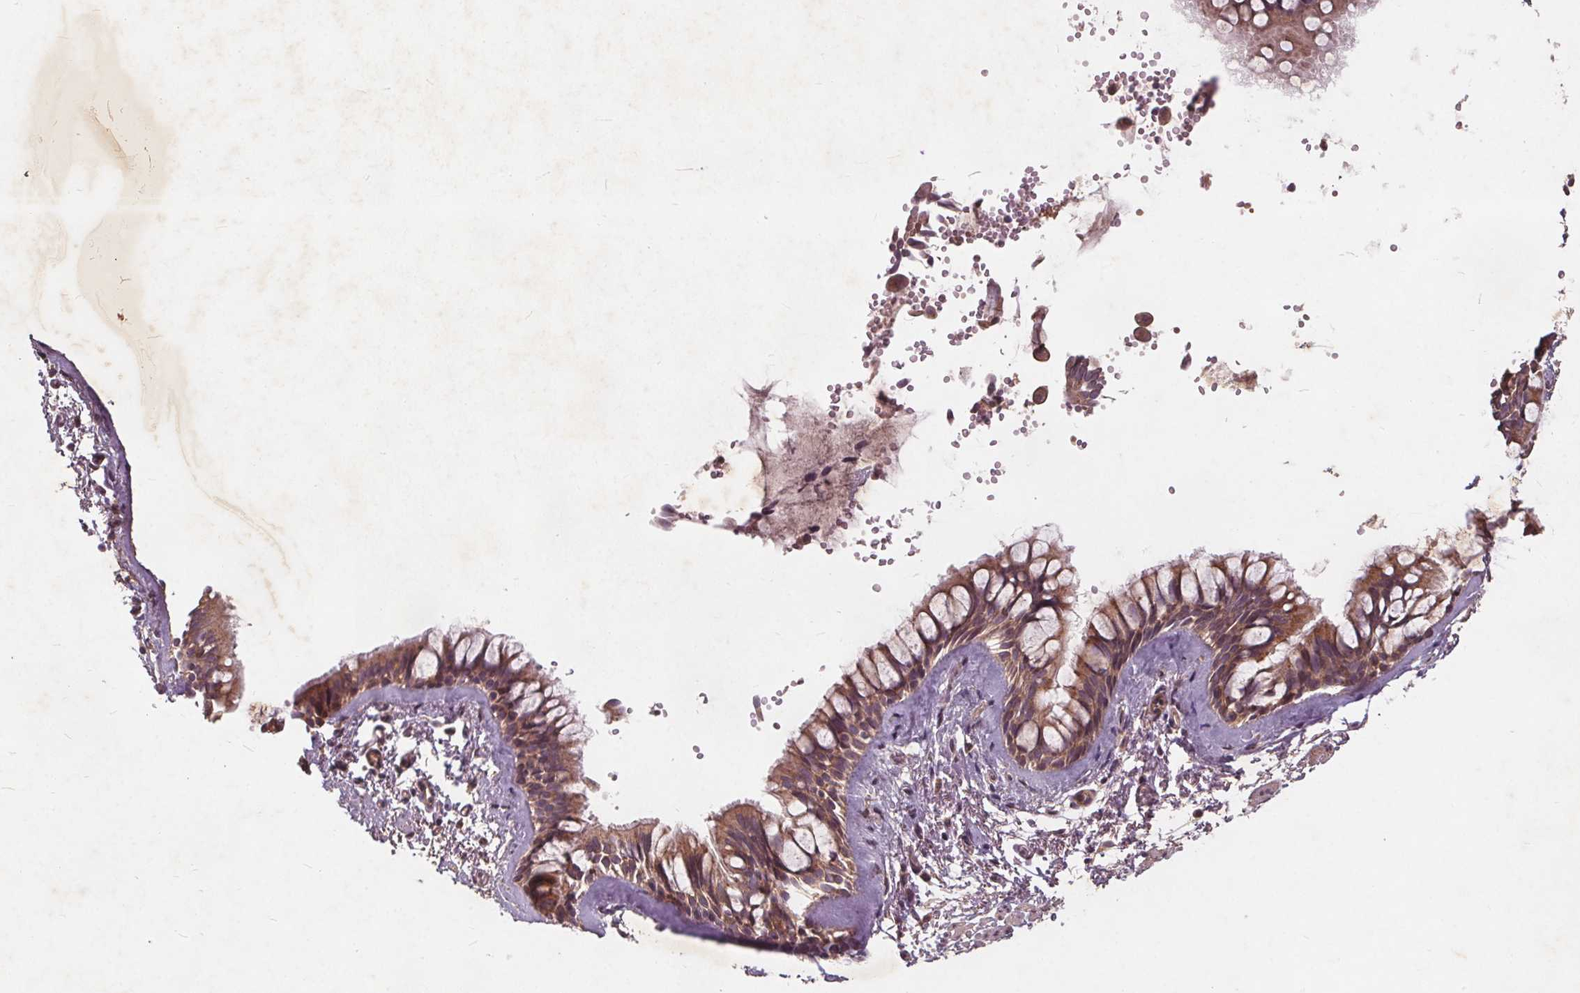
{"staining": {"intensity": "moderate", "quantity": ">75%", "location": "cytoplasmic/membranous"}, "tissue": "bronchus", "cell_type": "Respiratory epithelial cells", "image_type": "normal", "snomed": [{"axis": "morphology", "description": "Normal tissue, NOS"}, {"axis": "topography", "description": "Bronchus"}], "caption": "An IHC photomicrograph of unremarkable tissue is shown. Protein staining in brown shows moderate cytoplasmic/membranous positivity in bronchus within respiratory epithelial cells.", "gene": "CSNK1G2", "patient": {"sex": "female", "age": 59}}